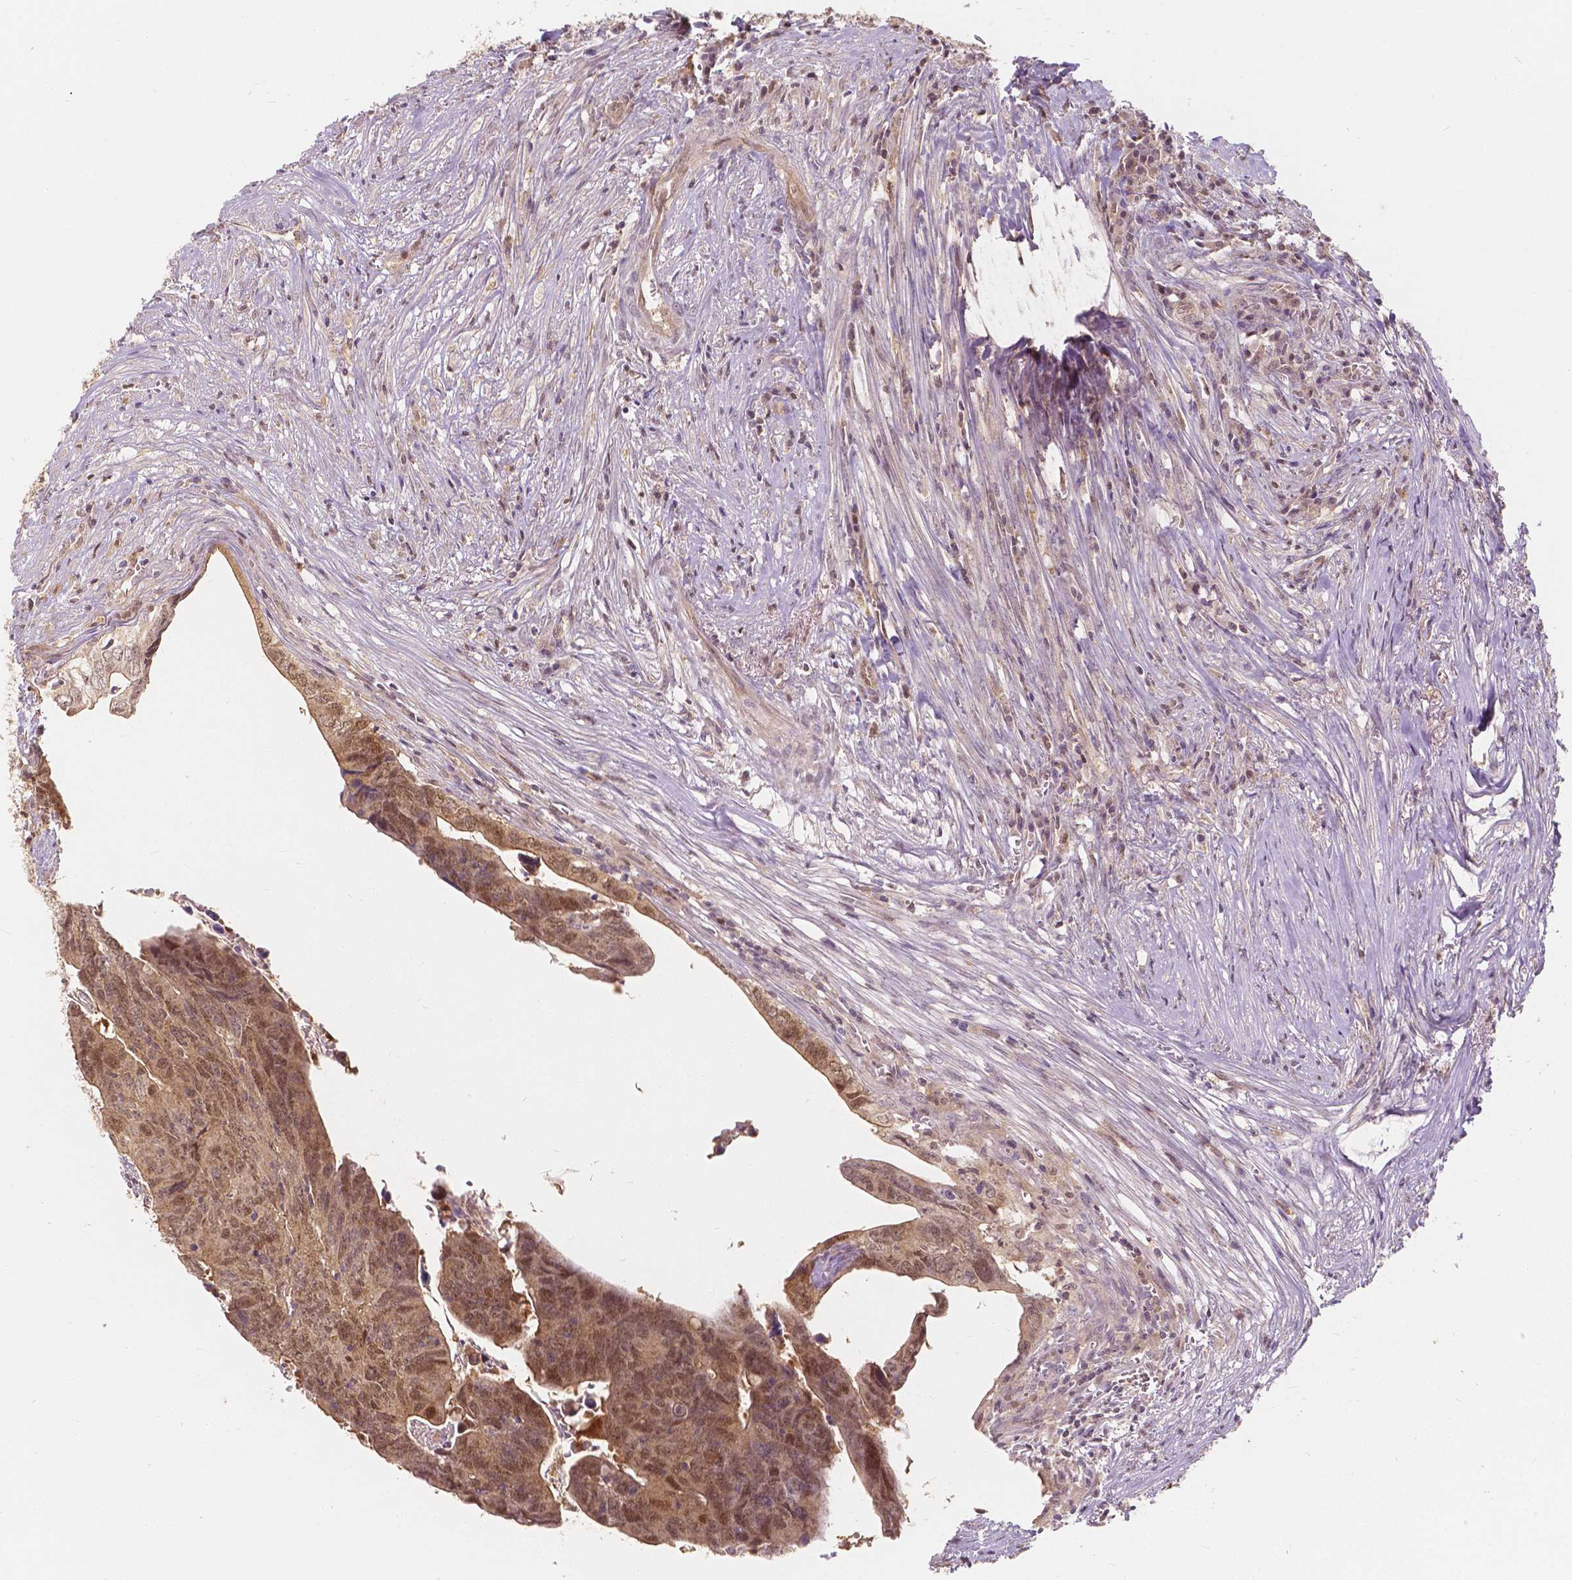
{"staining": {"intensity": "moderate", "quantity": ">75%", "location": "cytoplasmic/membranous,nuclear"}, "tissue": "colorectal cancer", "cell_type": "Tumor cells", "image_type": "cancer", "snomed": [{"axis": "morphology", "description": "Adenocarcinoma, NOS"}, {"axis": "topography", "description": "Colon"}], "caption": "There is medium levels of moderate cytoplasmic/membranous and nuclear positivity in tumor cells of colorectal cancer (adenocarcinoma), as demonstrated by immunohistochemical staining (brown color).", "gene": "NAPRT", "patient": {"sex": "female", "age": 82}}